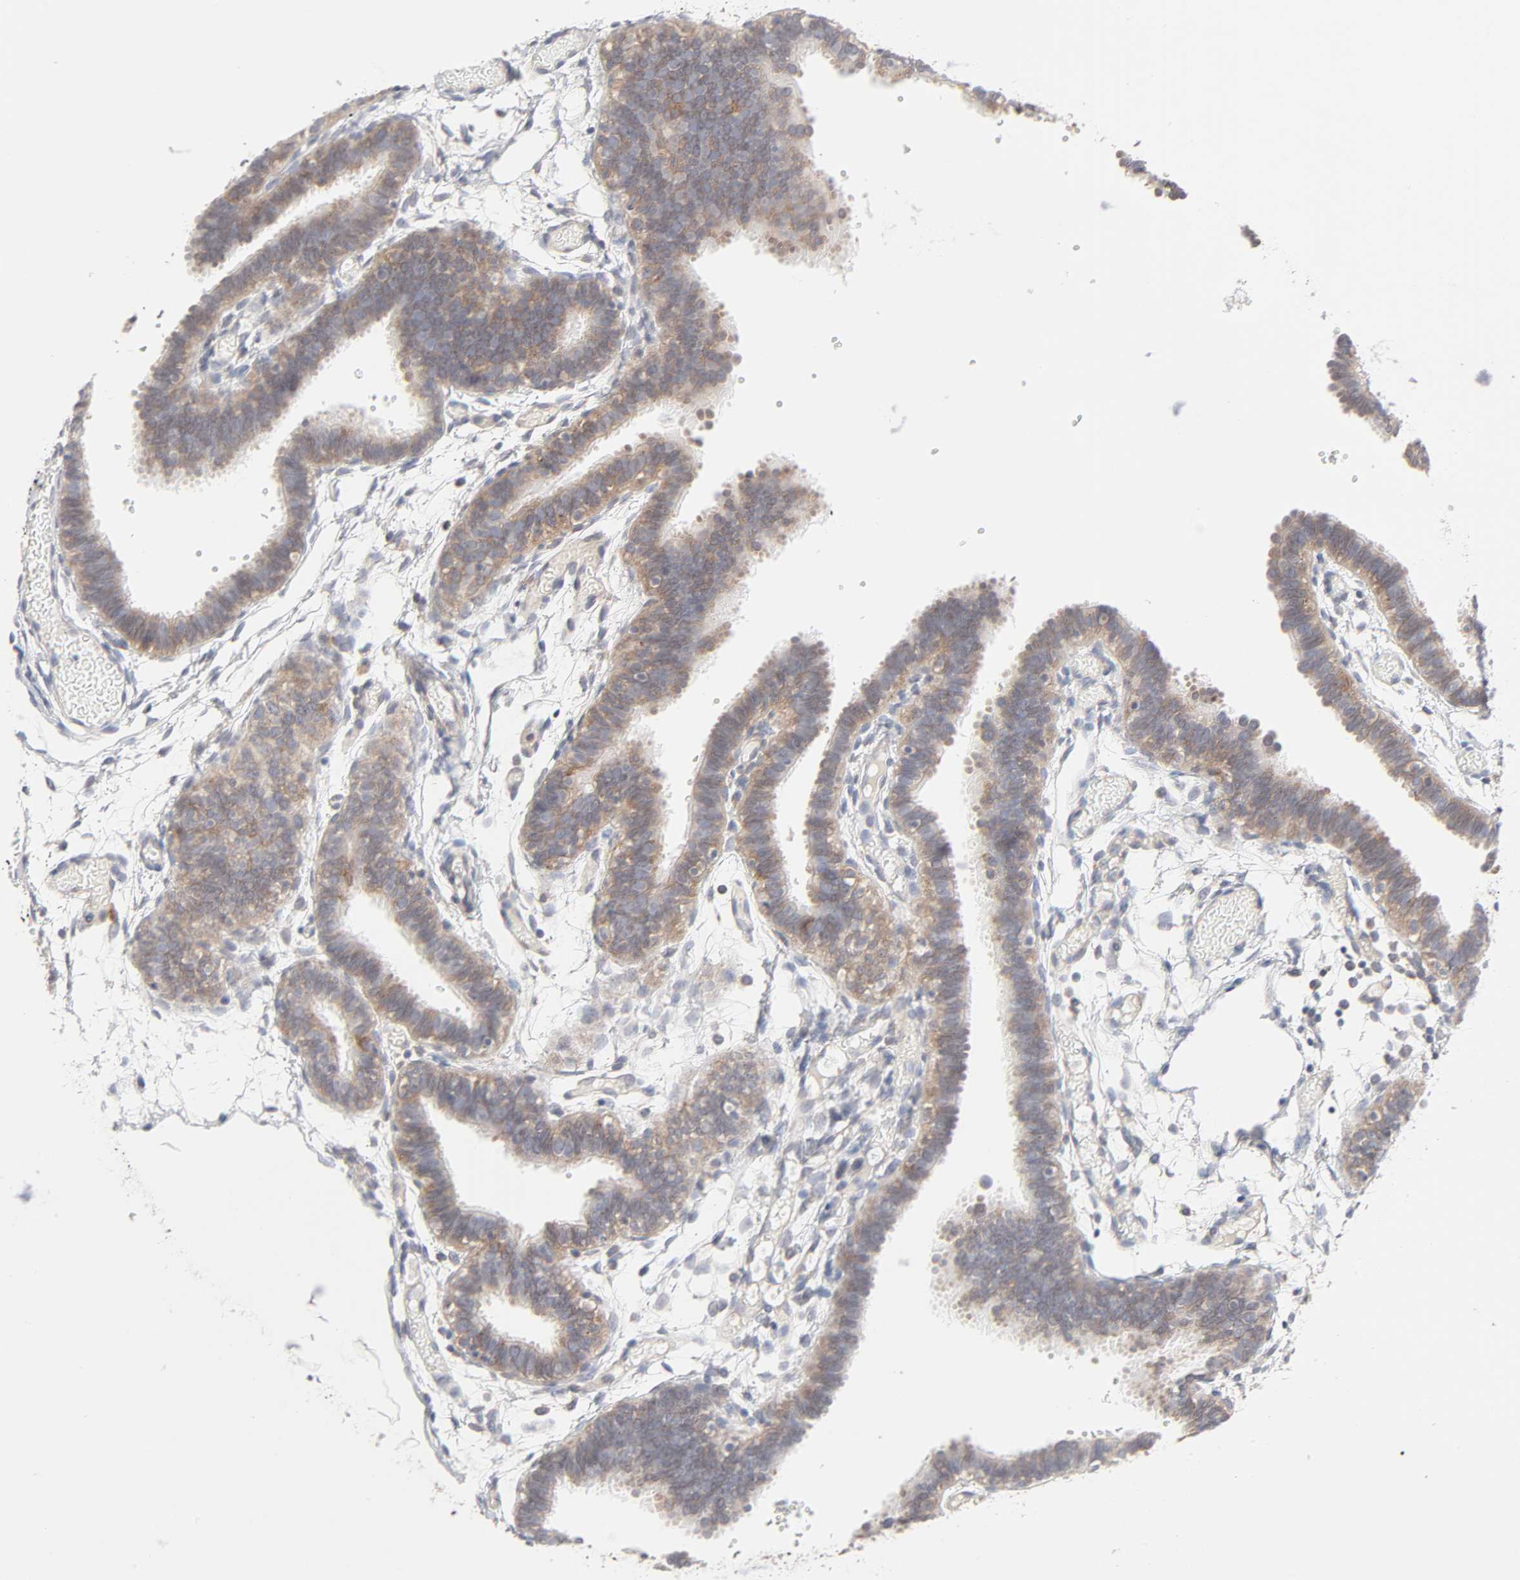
{"staining": {"intensity": "weak", "quantity": ">75%", "location": "cytoplasmic/membranous"}, "tissue": "fallopian tube", "cell_type": "Glandular cells", "image_type": "normal", "snomed": [{"axis": "morphology", "description": "Normal tissue, NOS"}, {"axis": "topography", "description": "Fallopian tube"}], "caption": "Protein positivity by IHC exhibits weak cytoplasmic/membranous positivity in about >75% of glandular cells in normal fallopian tube.", "gene": "IL4R", "patient": {"sex": "female", "age": 29}}